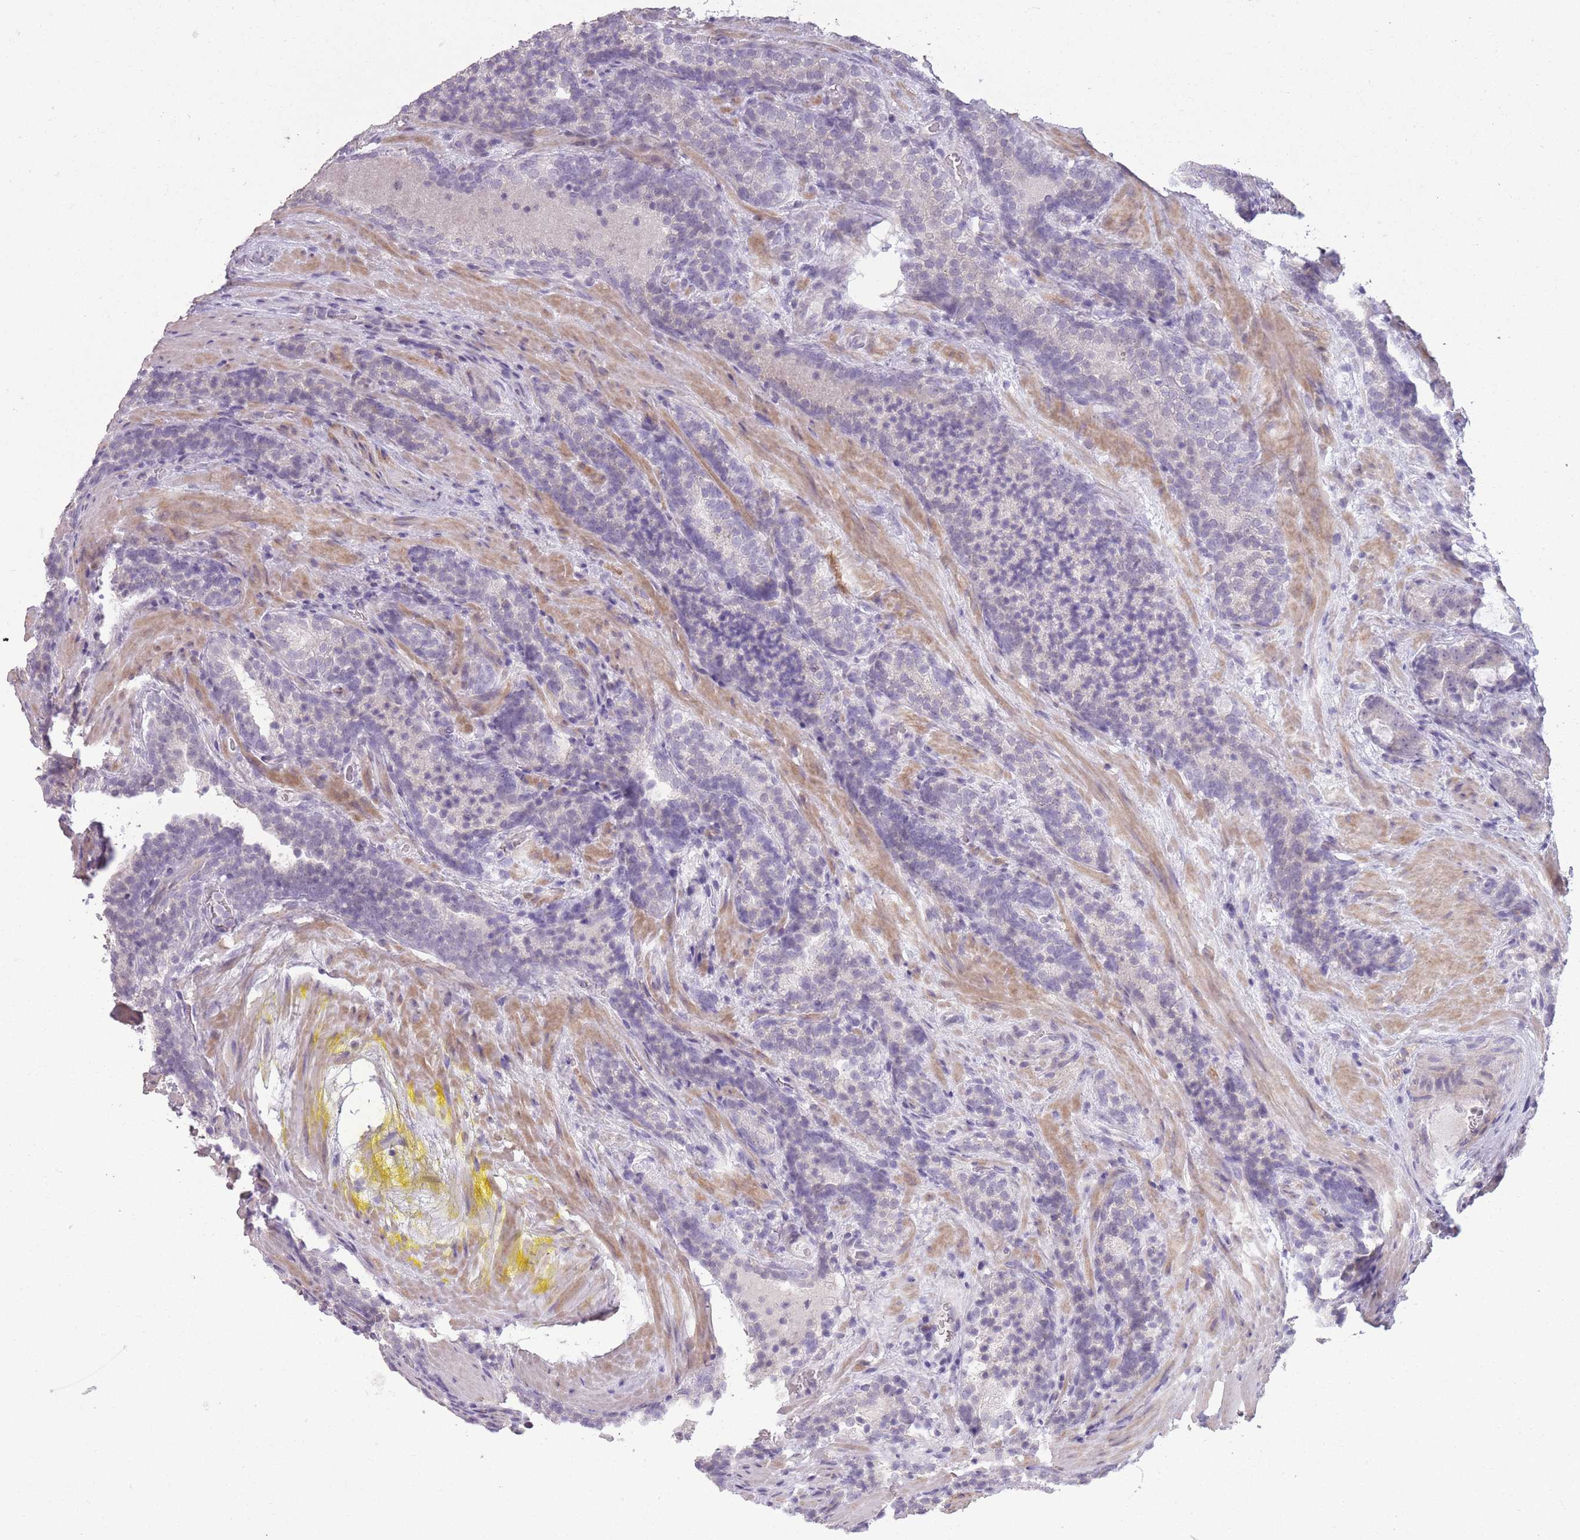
{"staining": {"intensity": "negative", "quantity": "none", "location": "none"}, "tissue": "prostate cancer", "cell_type": "Tumor cells", "image_type": "cancer", "snomed": [{"axis": "morphology", "description": "Adenocarcinoma, Low grade"}, {"axis": "topography", "description": "Prostate"}], "caption": "This is an IHC image of human adenocarcinoma (low-grade) (prostate). There is no staining in tumor cells.", "gene": "ZBTB24", "patient": {"sex": "male", "age": 58}}